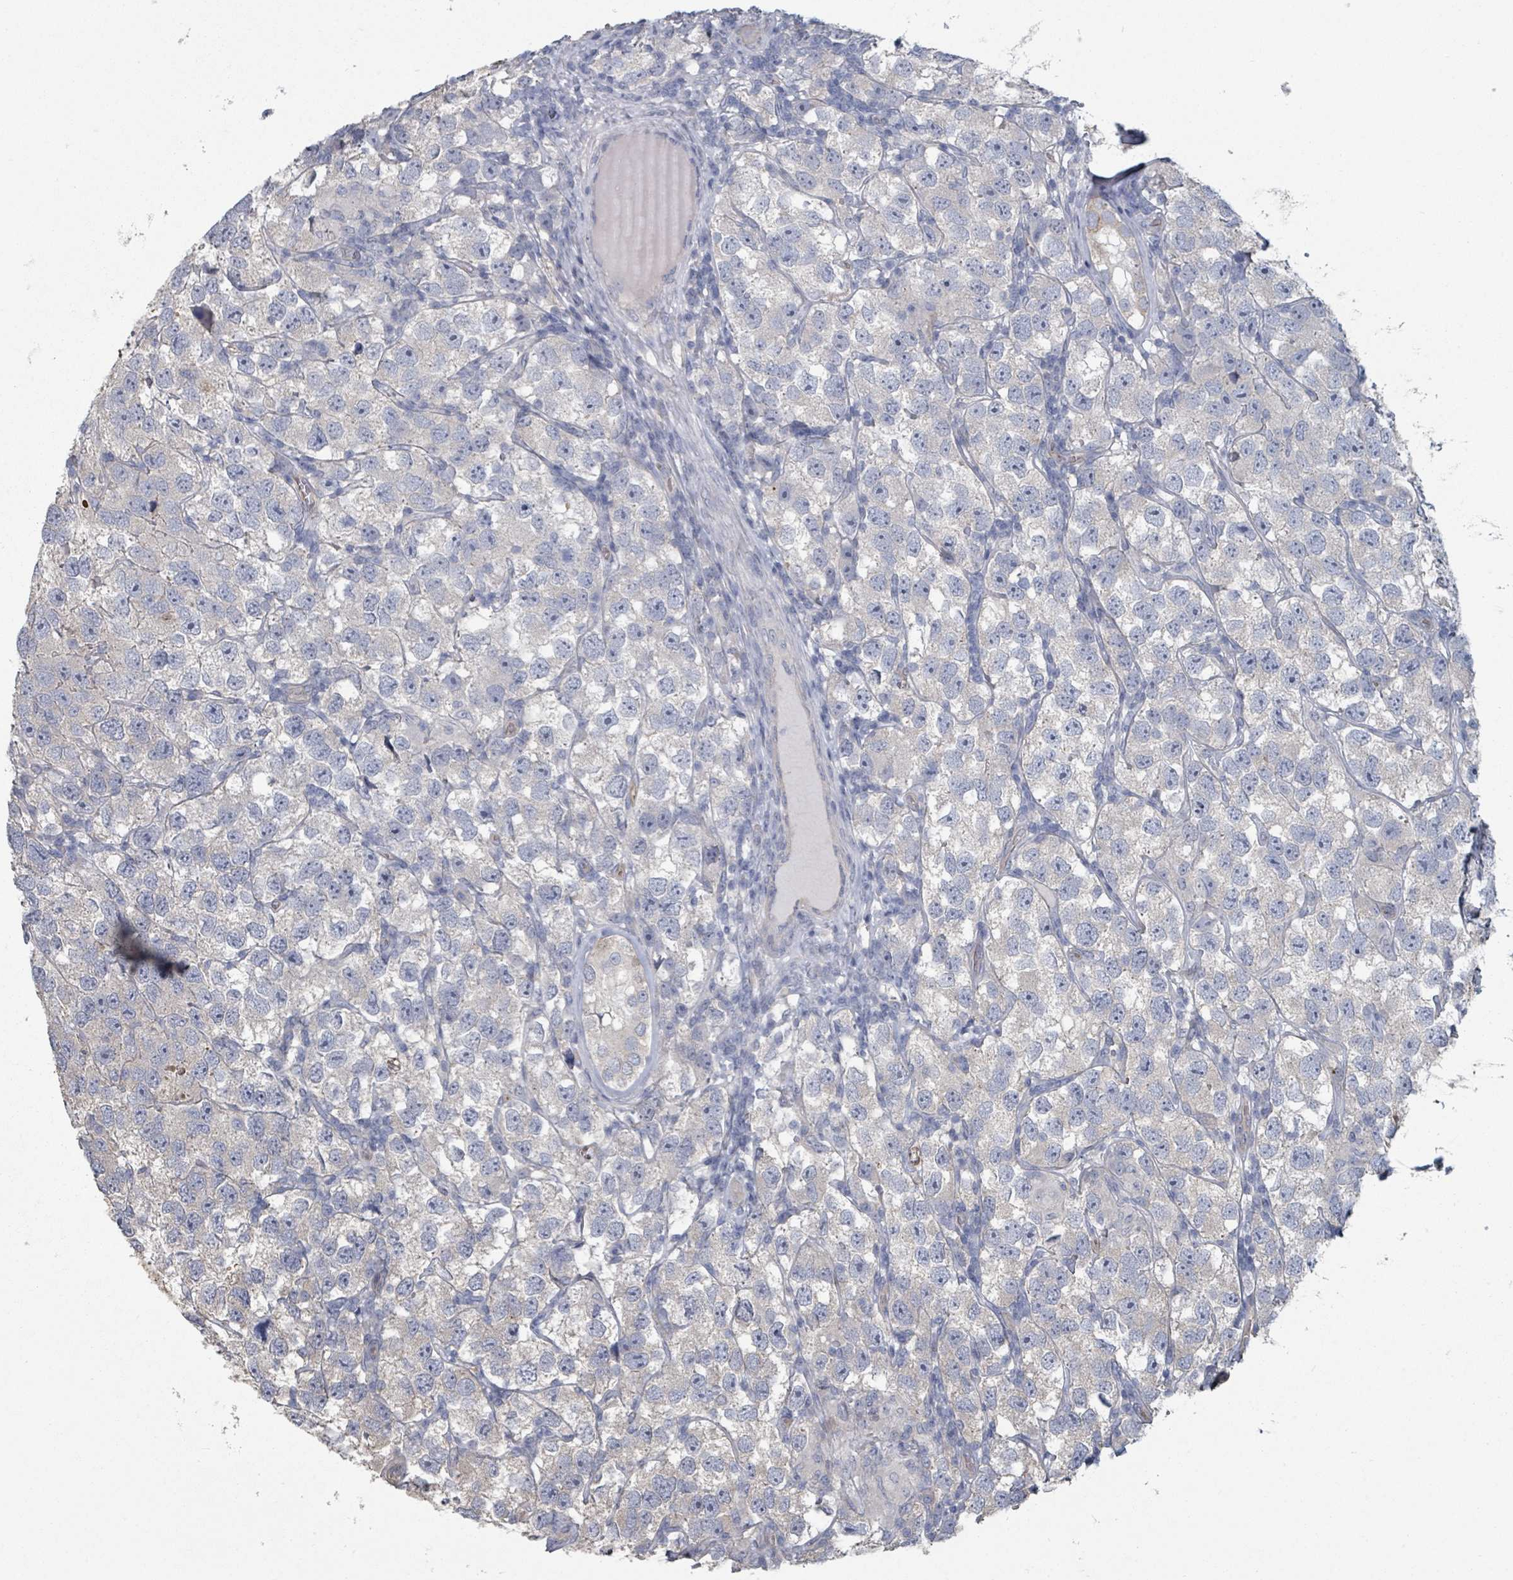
{"staining": {"intensity": "negative", "quantity": "none", "location": "none"}, "tissue": "testis cancer", "cell_type": "Tumor cells", "image_type": "cancer", "snomed": [{"axis": "morphology", "description": "Seminoma, NOS"}, {"axis": "topography", "description": "Testis"}], "caption": "A micrograph of human testis cancer (seminoma) is negative for staining in tumor cells.", "gene": "PLAUR", "patient": {"sex": "male", "age": 26}}